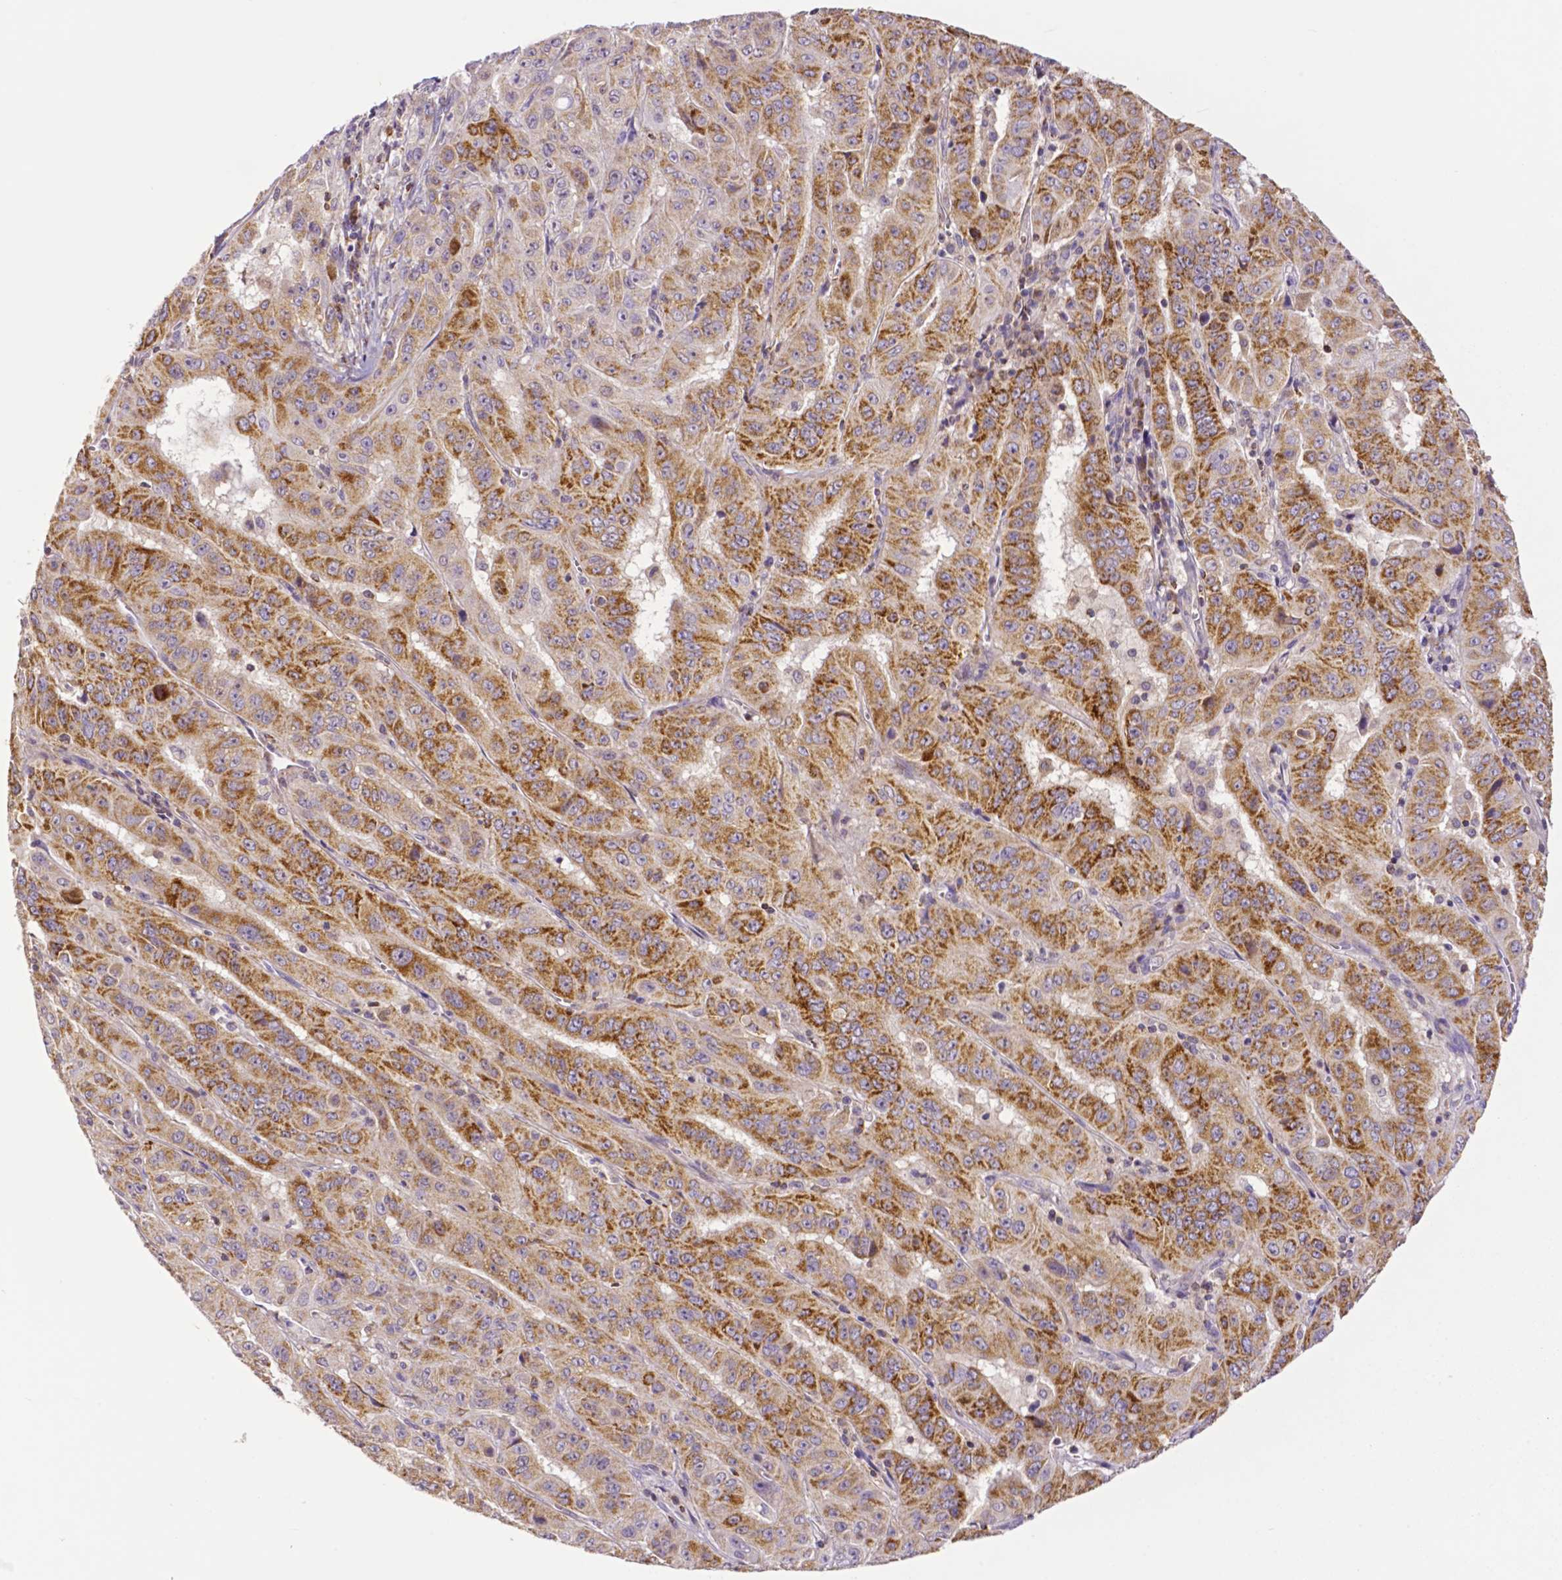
{"staining": {"intensity": "moderate", "quantity": ">75%", "location": "cytoplasmic/membranous"}, "tissue": "pancreatic cancer", "cell_type": "Tumor cells", "image_type": "cancer", "snomed": [{"axis": "morphology", "description": "Adenocarcinoma, NOS"}, {"axis": "topography", "description": "Pancreas"}], "caption": "A brown stain highlights moderate cytoplasmic/membranous positivity of a protein in pancreatic adenocarcinoma tumor cells. (IHC, brightfield microscopy, high magnification).", "gene": "MCL1", "patient": {"sex": "male", "age": 63}}